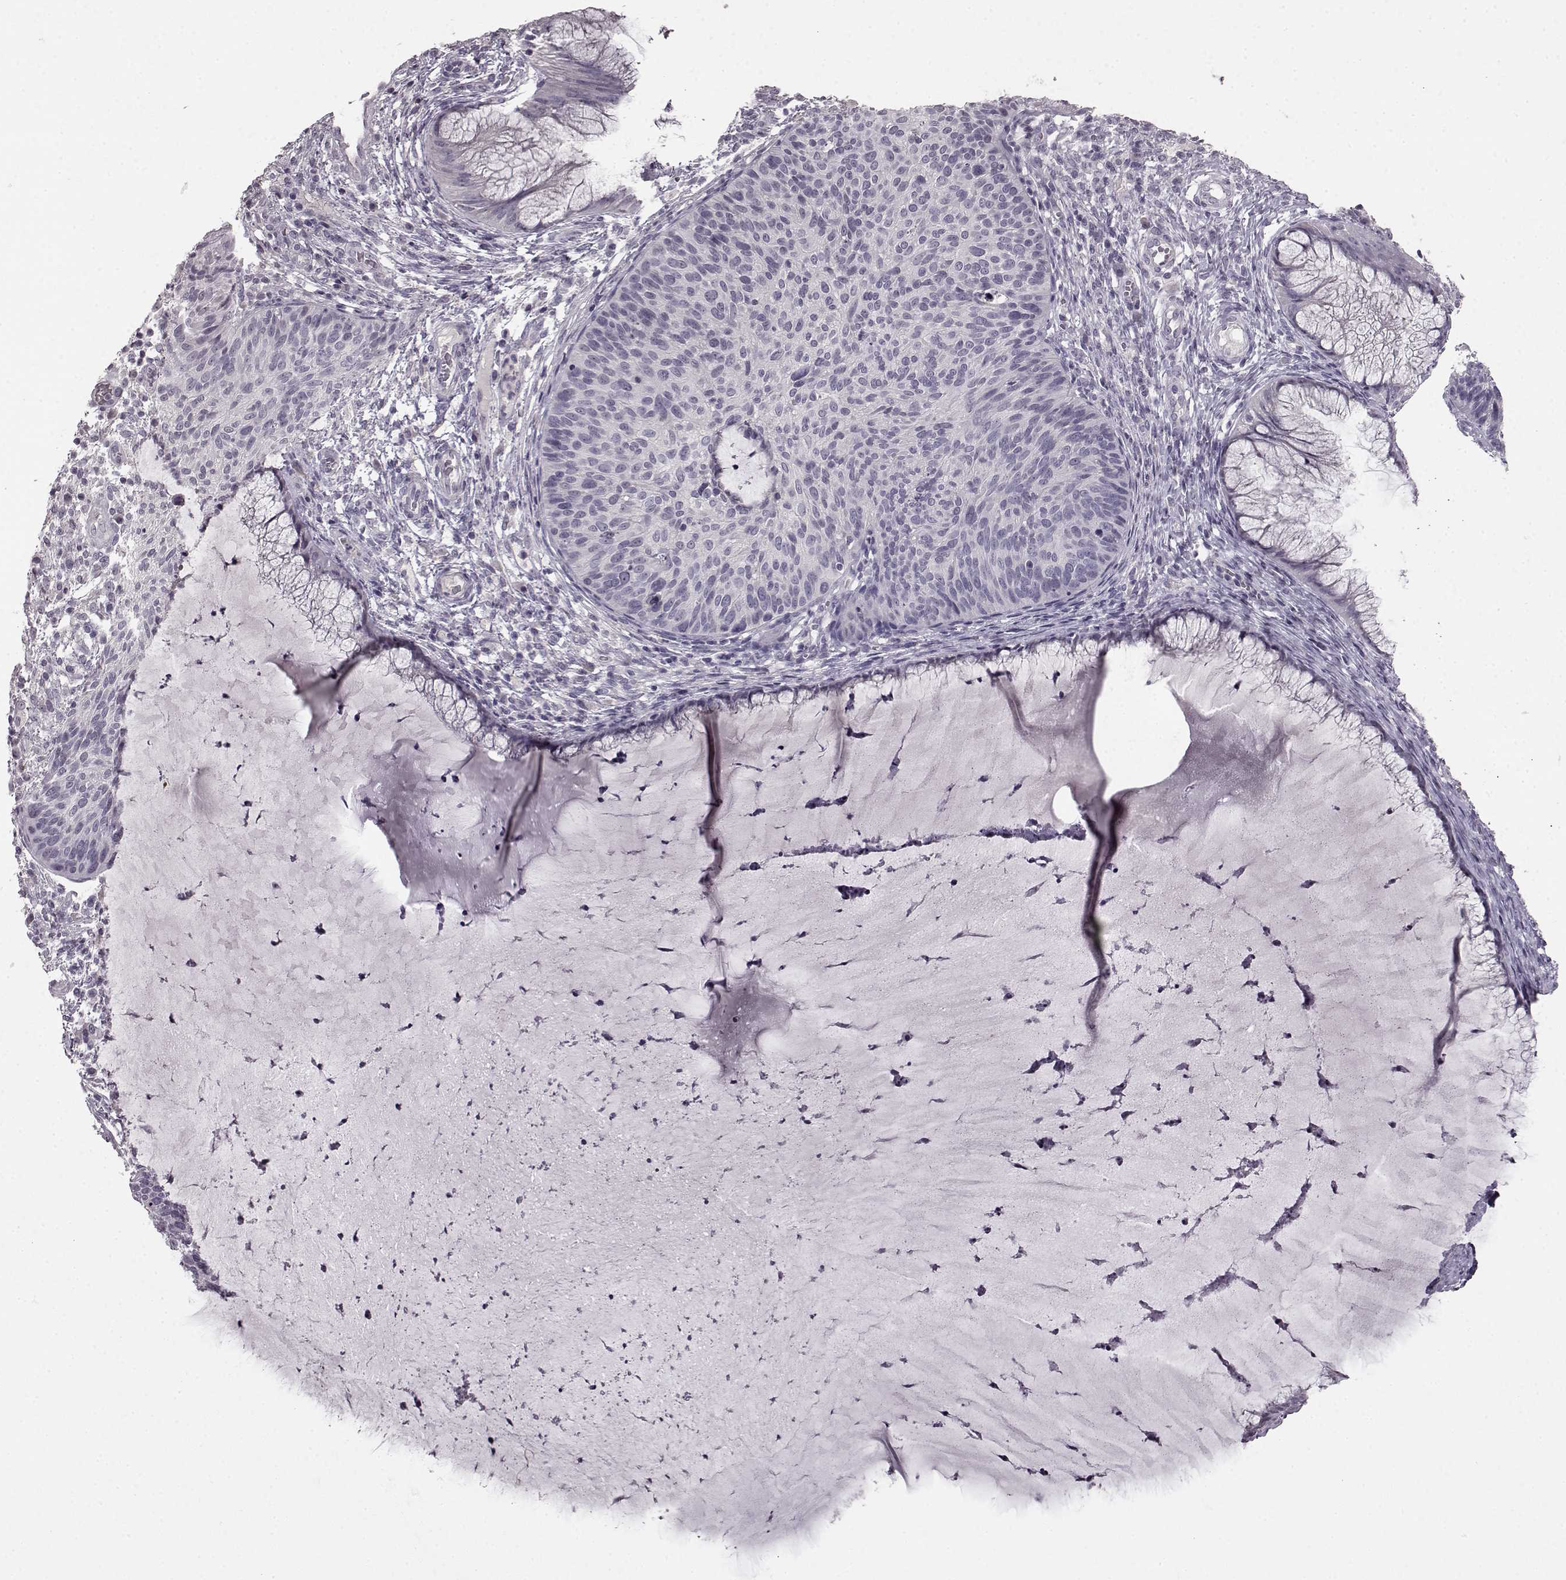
{"staining": {"intensity": "negative", "quantity": "none", "location": "none"}, "tissue": "cervical cancer", "cell_type": "Tumor cells", "image_type": "cancer", "snomed": [{"axis": "morphology", "description": "Squamous cell carcinoma, NOS"}, {"axis": "topography", "description": "Cervix"}], "caption": "The IHC micrograph has no significant expression in tumor cells of cervical cancer (squamous cell carcinoma) tissue.", "gene": "LHB", "patient": {"sex": "female", "age": 36}}